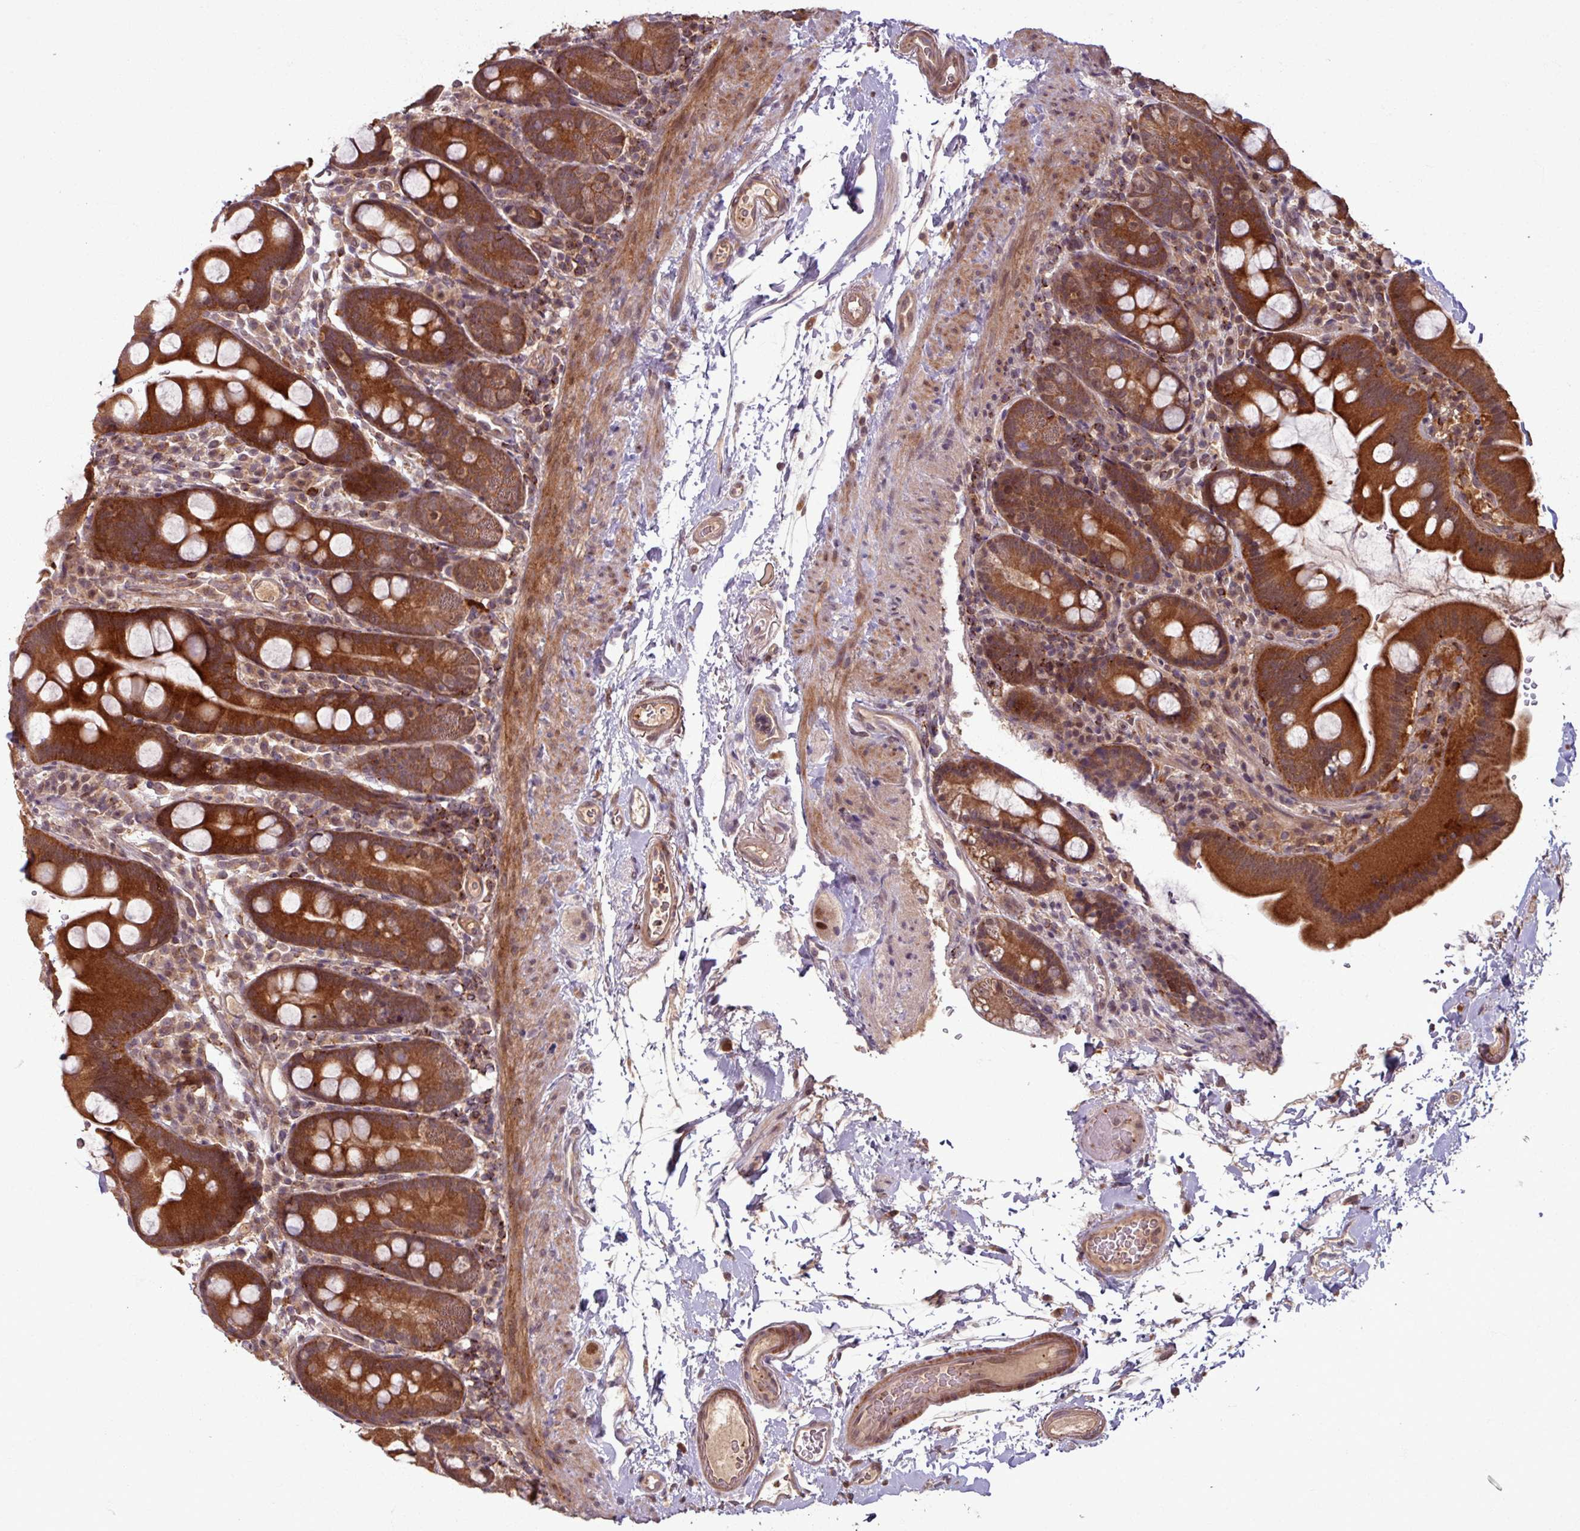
{"staining": {"intensity": "strong", "quantity": ">75%", "location": "cytoplasmic/membranous"}, "tissue": "small intestine", "cell_type": "Glandular cells", "image_type": "normal", "snomed": [{"axis": "morphology", "description": "Normal tissue, NOS"}, {"axis": "topography", "description": "Small intestine"}], "caption": "Immunohistochemistry (IHC) image of unremarkable small intestine stained for a protein (brown), which shows high levels of strong cytoplasmic/membranous positivity in approximately >75% of glandular cells.", "gene": "OR6B1", "patient": {"sex": "female", "age": 68}}